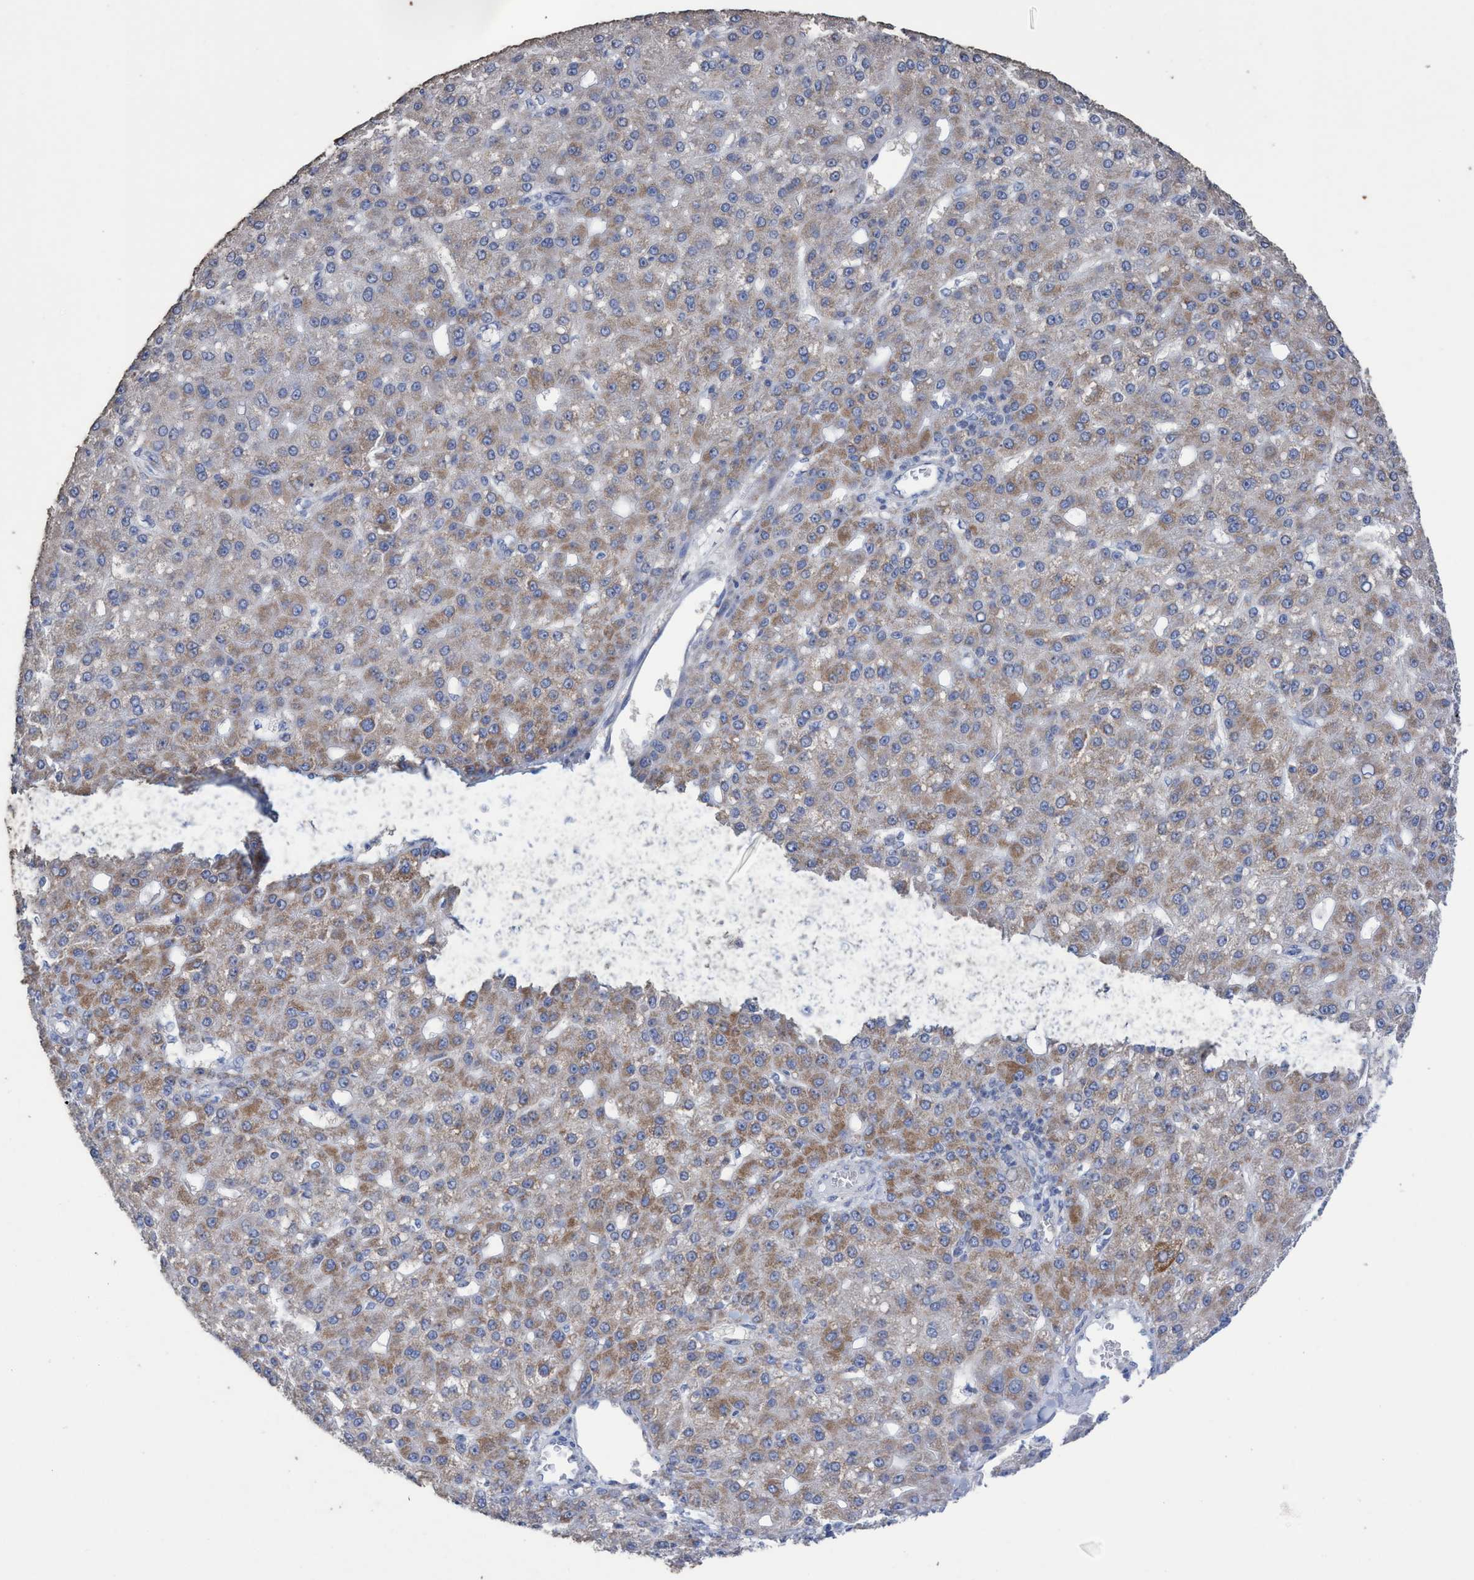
{"staining": {"intensity": "moderate", "quantity": ">75%", "location": "cytoplasmic/membranous"}, "tissue": "liver cancer", "cell_type": "Tumor cells", "image_type": "cancer", "snomed": [{"axis": "morphology", "description": "Carcinoma, Hepatocellular, NOS"}, {"axis": "topography", "description": "Liver"}], "caption": "Immunohistochemical staining of human liver cancer (hepatocellular carcinoma) shows medium levels of moderate cytoplasmic/membranous positivity in approximately >75% of tumor cells.", "gene": "RSAD1", "patient": {"sex": "male", "age": 67}}